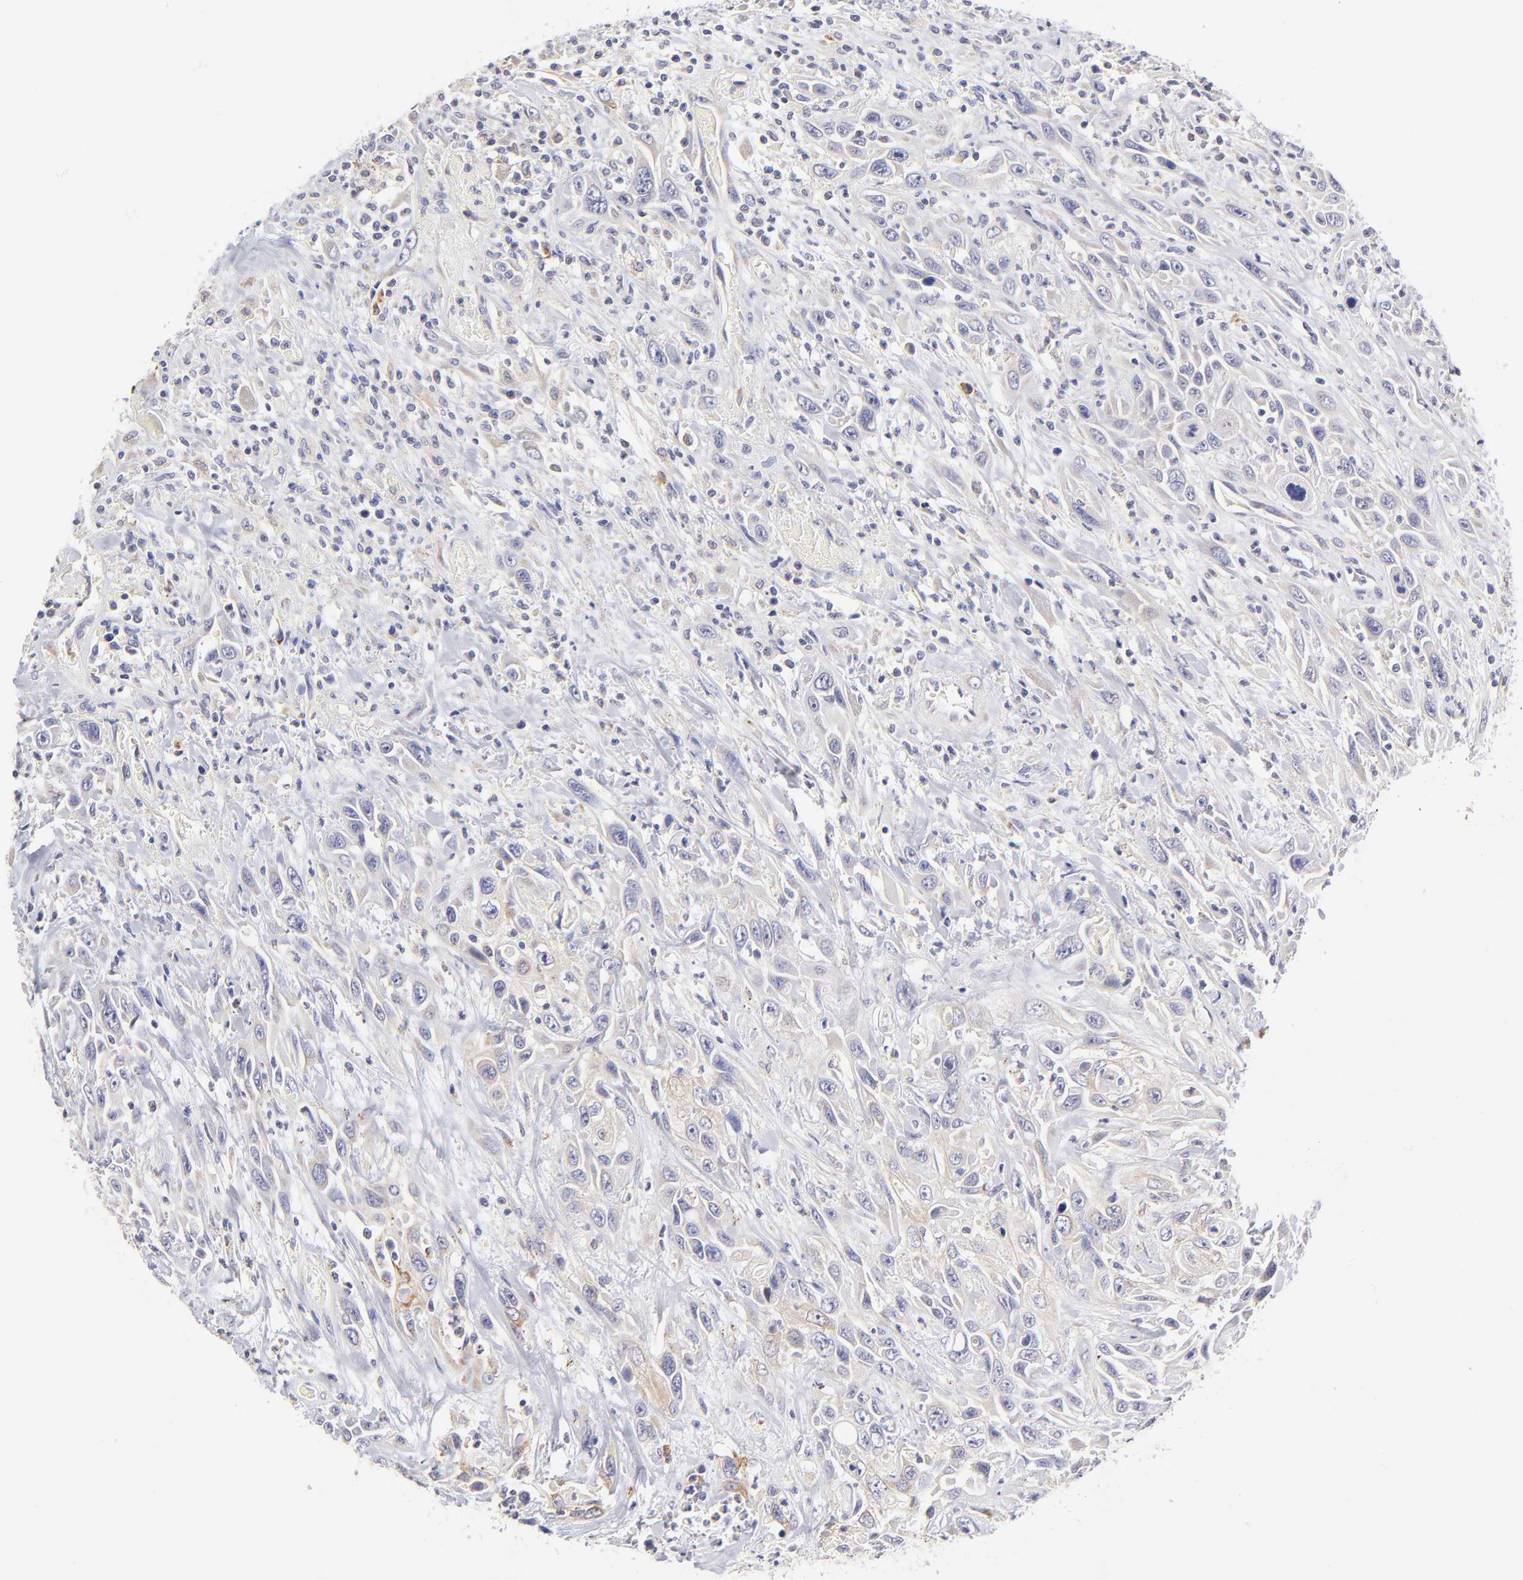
{"staining": {"intensity": "weak", "quantity": "<25%", "location": "cytoplasmic/membranous"}, "tissue": "urothelial cancer", "cell_type": "Tumor cells", "image_type": "cancer", "snomed": [{"axis": "morphology", "description": "Urothelial carcinoma, High grade"}, {"axis": "topography", "description": "Urinary bladder"}], "caption": "A high-resolution photomicrograph shows immunohistochemistry staining of high-grade urothelial carcinoma, which displays no significant staining in tumor cells.", "gene": "GCSAM", "patient": {"sex": "female", "age": 84}}